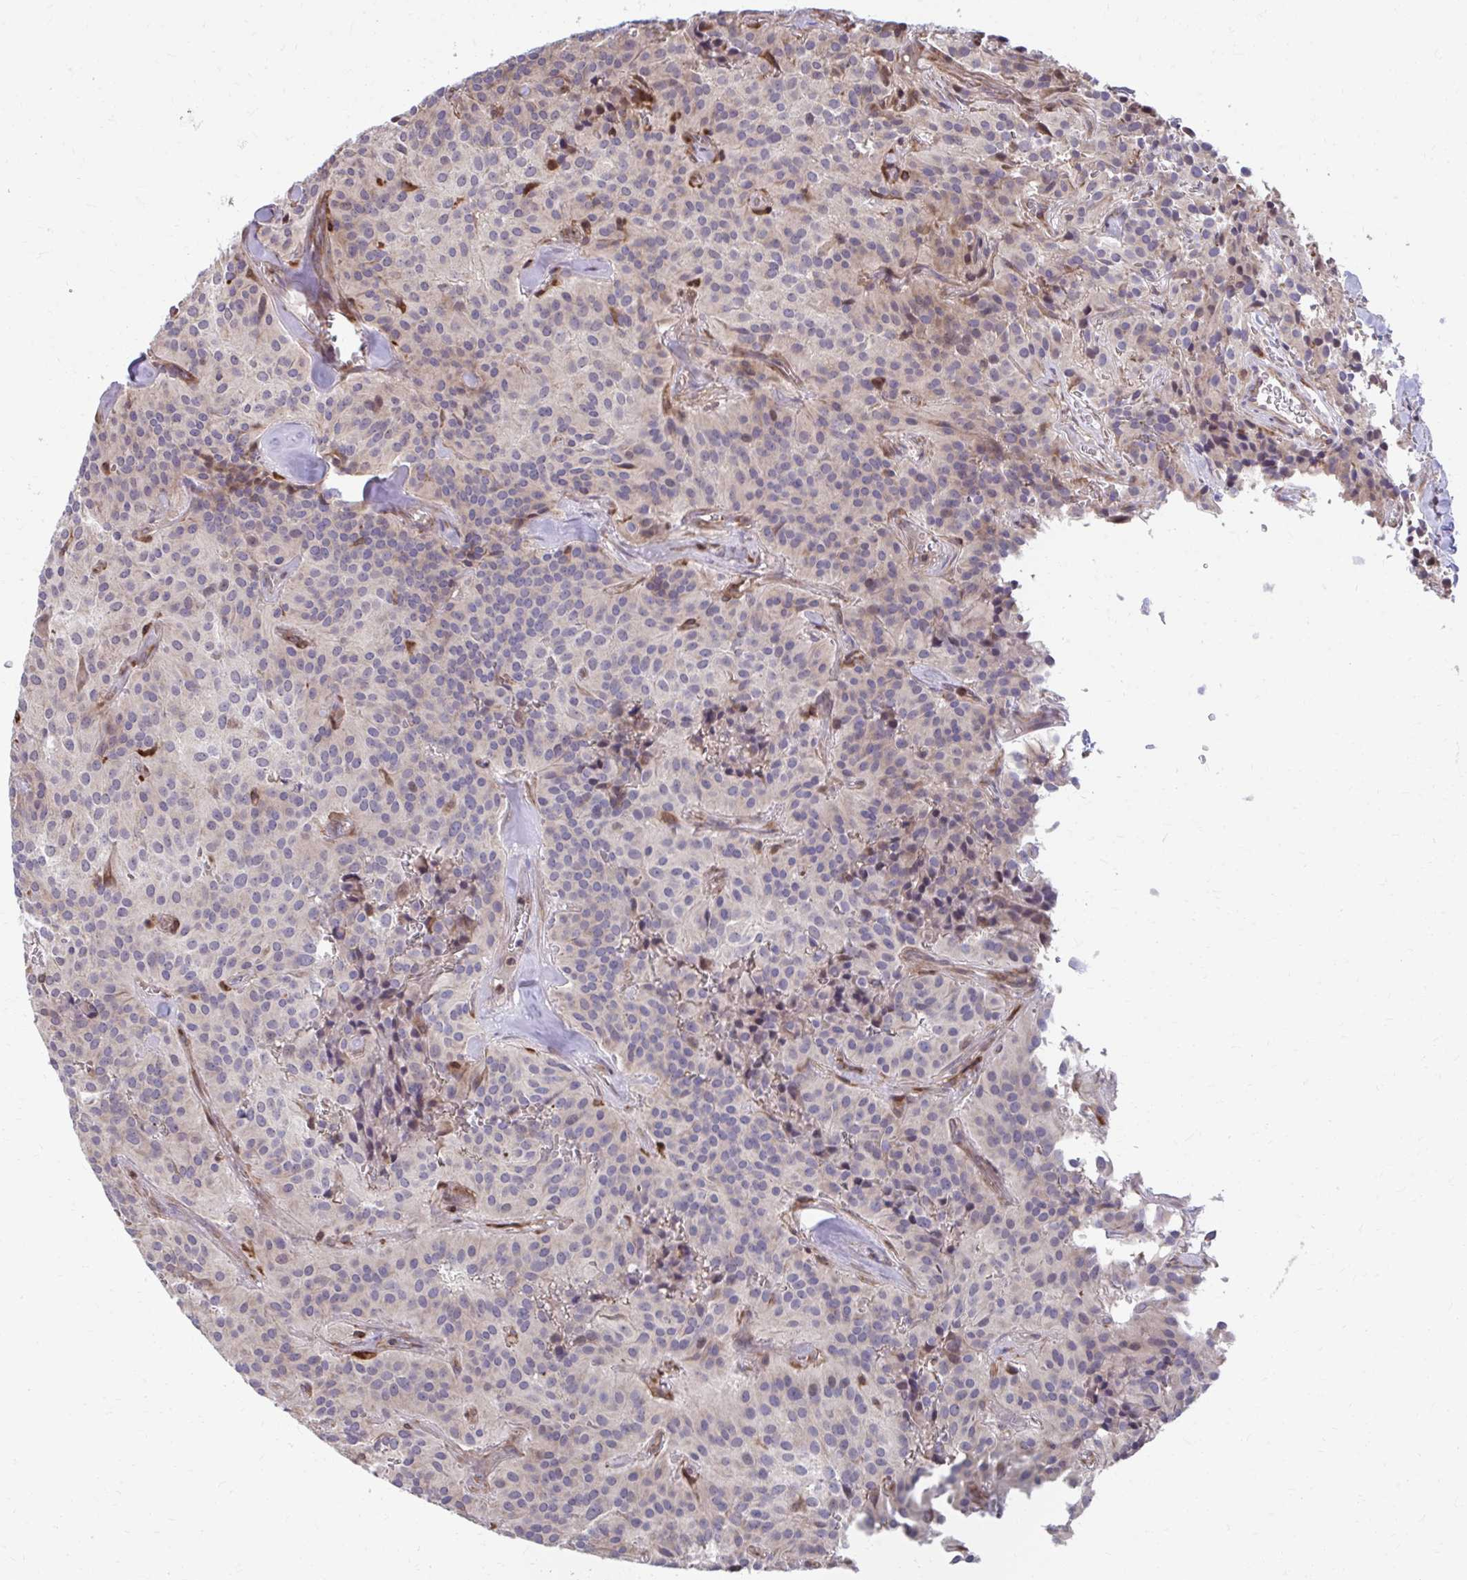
{"staining": {"intensity": "negative", "quantity": "none", "location": "none"}, "tissue": "glioma", "cell_type": "Tumor cells", "image_type": "cancer", "snomed": [{"axis": "morphology", "description": "Glioma, malignant, Low grade"}, {"axis": "topography", "description": "Brain"}], "caption": "Glioma stained for a protein using immunohistochemistry shows no staining tumor cells.", "gene": "ZNF778", "patient": {"sex": "male", "age": 42}}